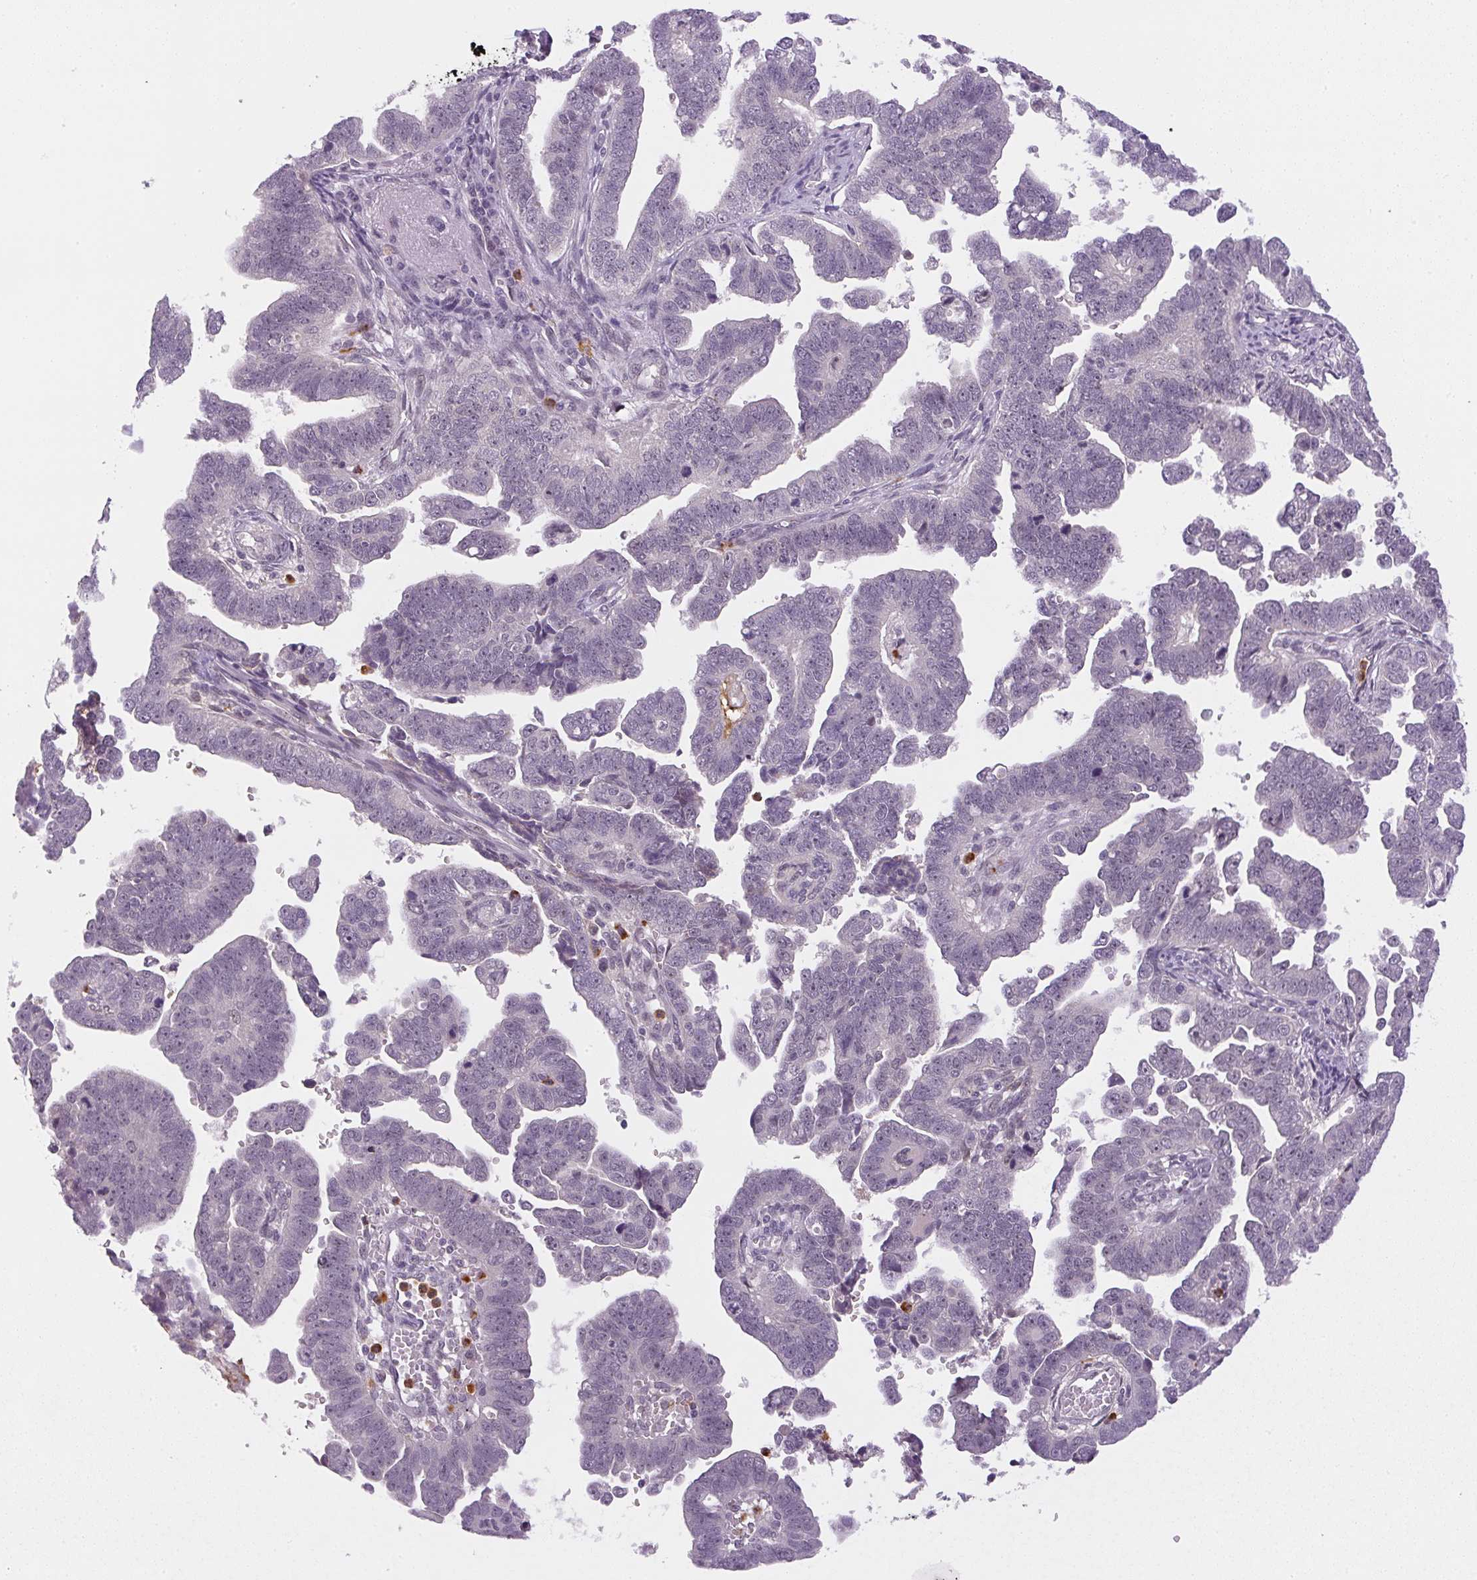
{"staining": {"intensity": "negative", "quantity": "none", "location": "none"}, "tissue": "endometrial cancer", "cell_type": "Tumor cells", "image_type": "cancer", "snomed": [{"axis": "morphology", "description": "Adenocarcinoma, NOS"}, {"axis": "topography", "description": "Endometrium"}], "caption": "Immunohistochemical staining of adenocarcinoma (endometrial) exhibits no significant positivity in tumor cells.", "gene": "SGF29", "patient": {"sex": "female", "age": 75}}